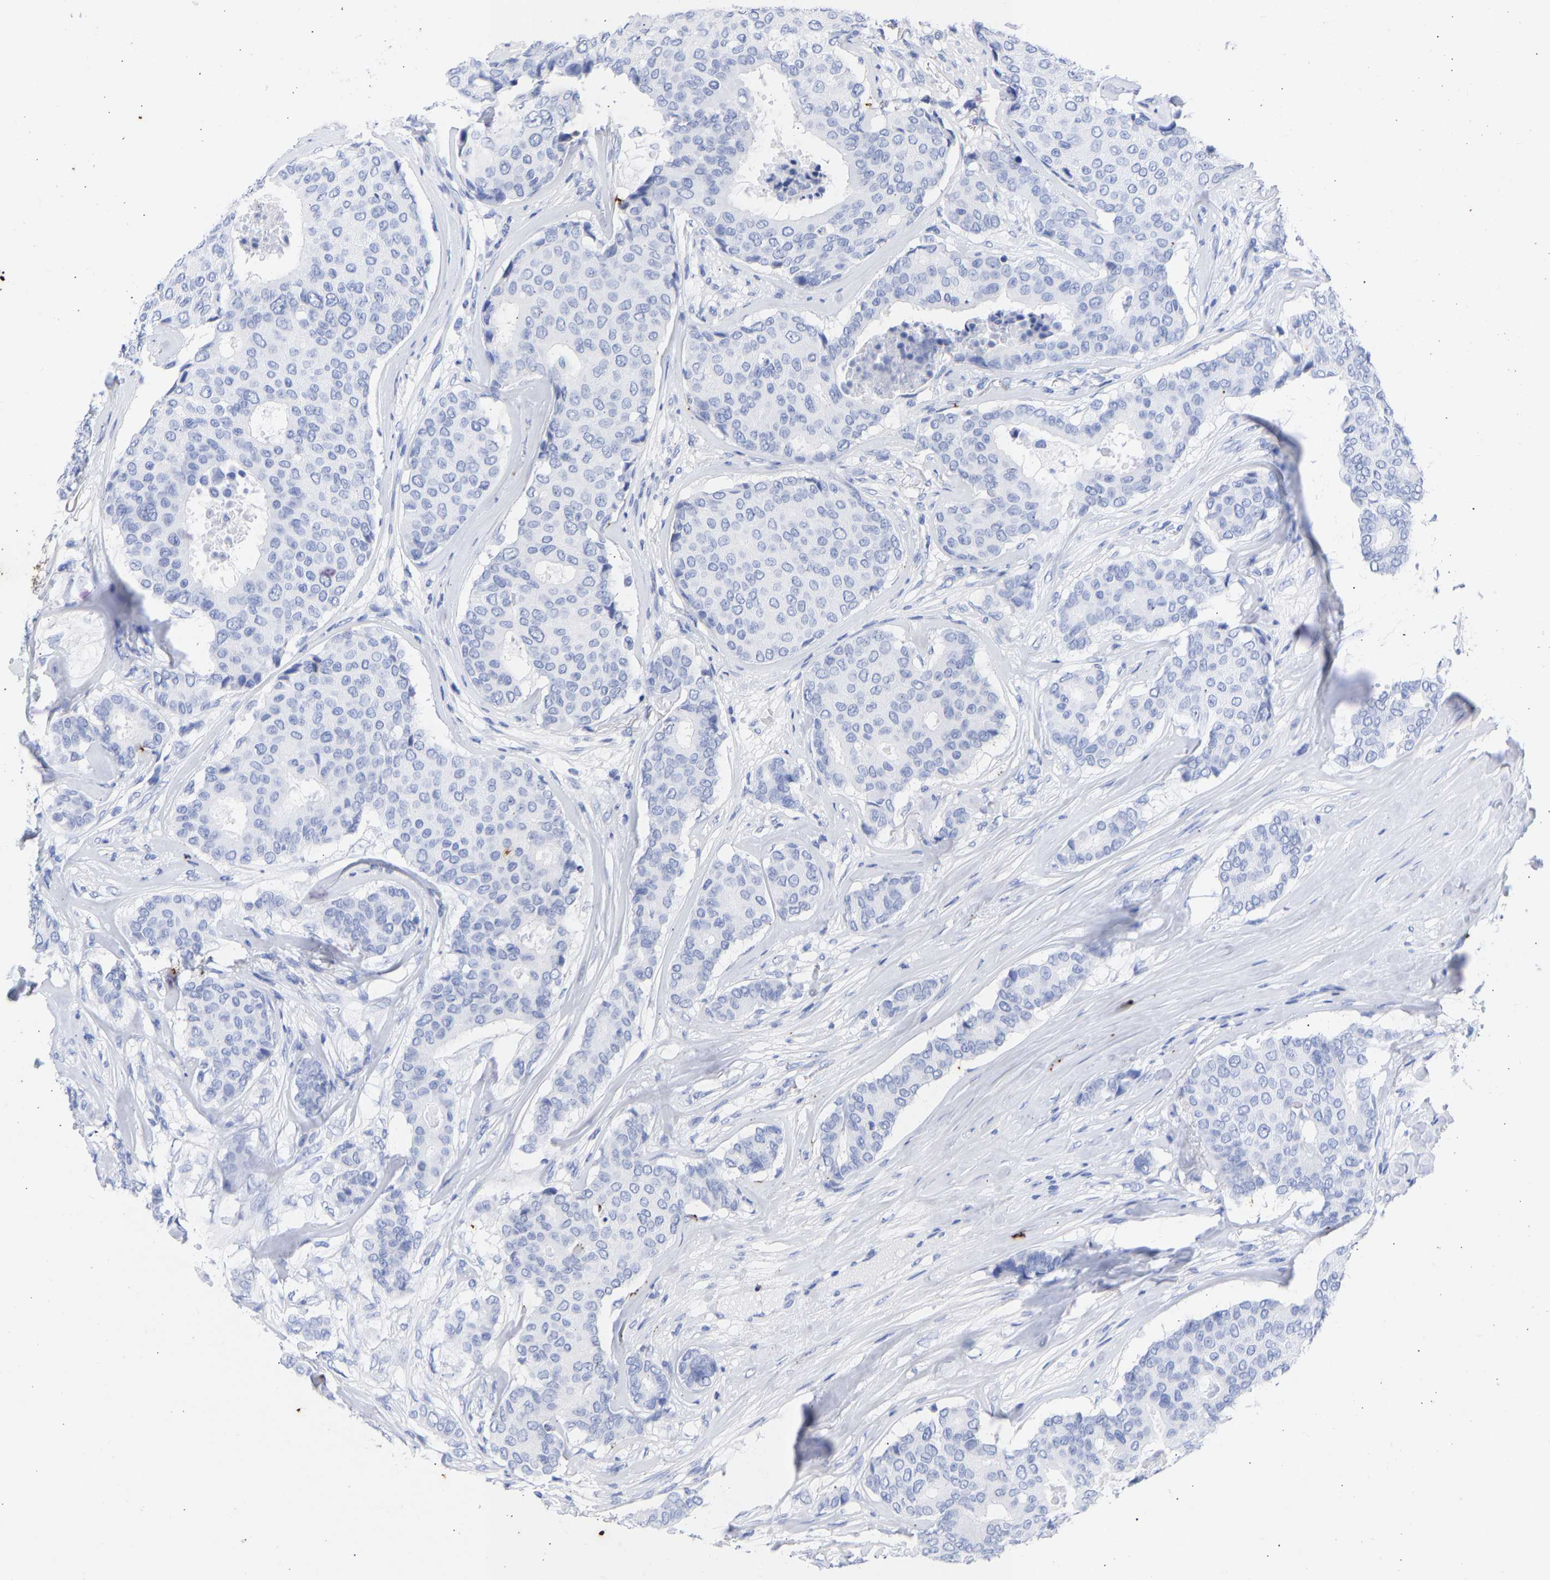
{"staining": {"intensity": "negative", "quantity": "none", "location": "none"}, "tissue": "breast cancer", "cell_type": "Tumor cells", "image_type": "cancer", "snomed": [{"axis": "morphology", "description": "Duct carcinoma"}, {"axis": "topography", "description": "Breast"}], "caption": "The micrograph exhibits no staining of tumor cells in breast cancer.", "gene": "KRT1", "patient": {"sex": "female", "age": 75}}